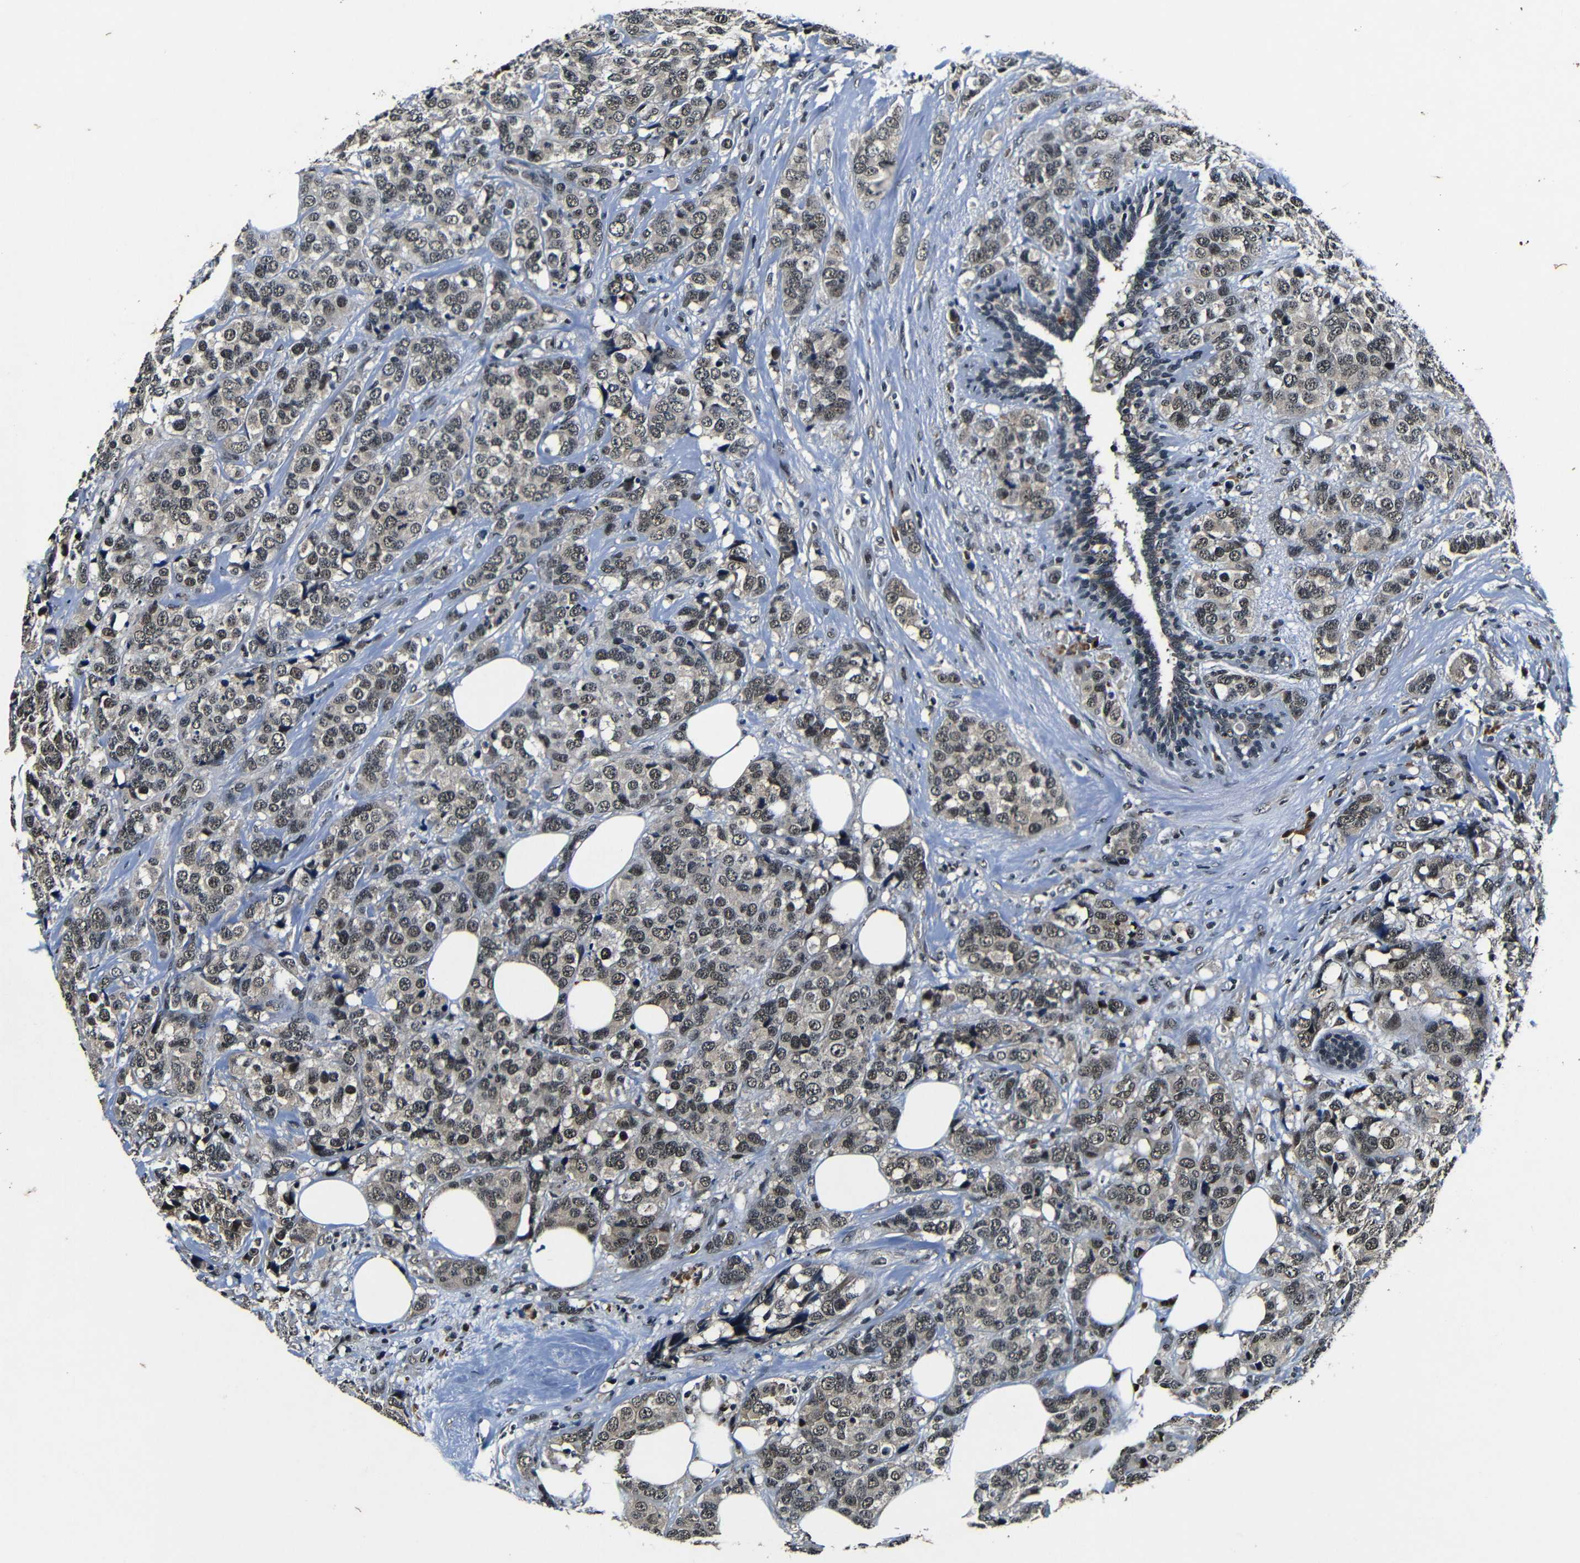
{"staining": {"intensity": "weak", "quantity": ">75%", "location": "nuclear"}, "tissue": "breast cancer", "cell_type": "Tumor cells", "image_type": "cancer", "snomed": [{"axis": "morphology", "description": "Lobular carcinoma"}, {"axis": "topography", "description": "Breast"}], "caption": "High-magnification brightfield microscopy of breast cancer (lobular carcinoma) stained with DAB (3,3'-diaminobenzidine) (brown) and counterstained with hematoxylin (blue). tumor cells exhibit weak nuclear expression is seen in approximately>75% of cells.", "gene": "FOXD4", "patient": {"sex": "female", "age": 59}}